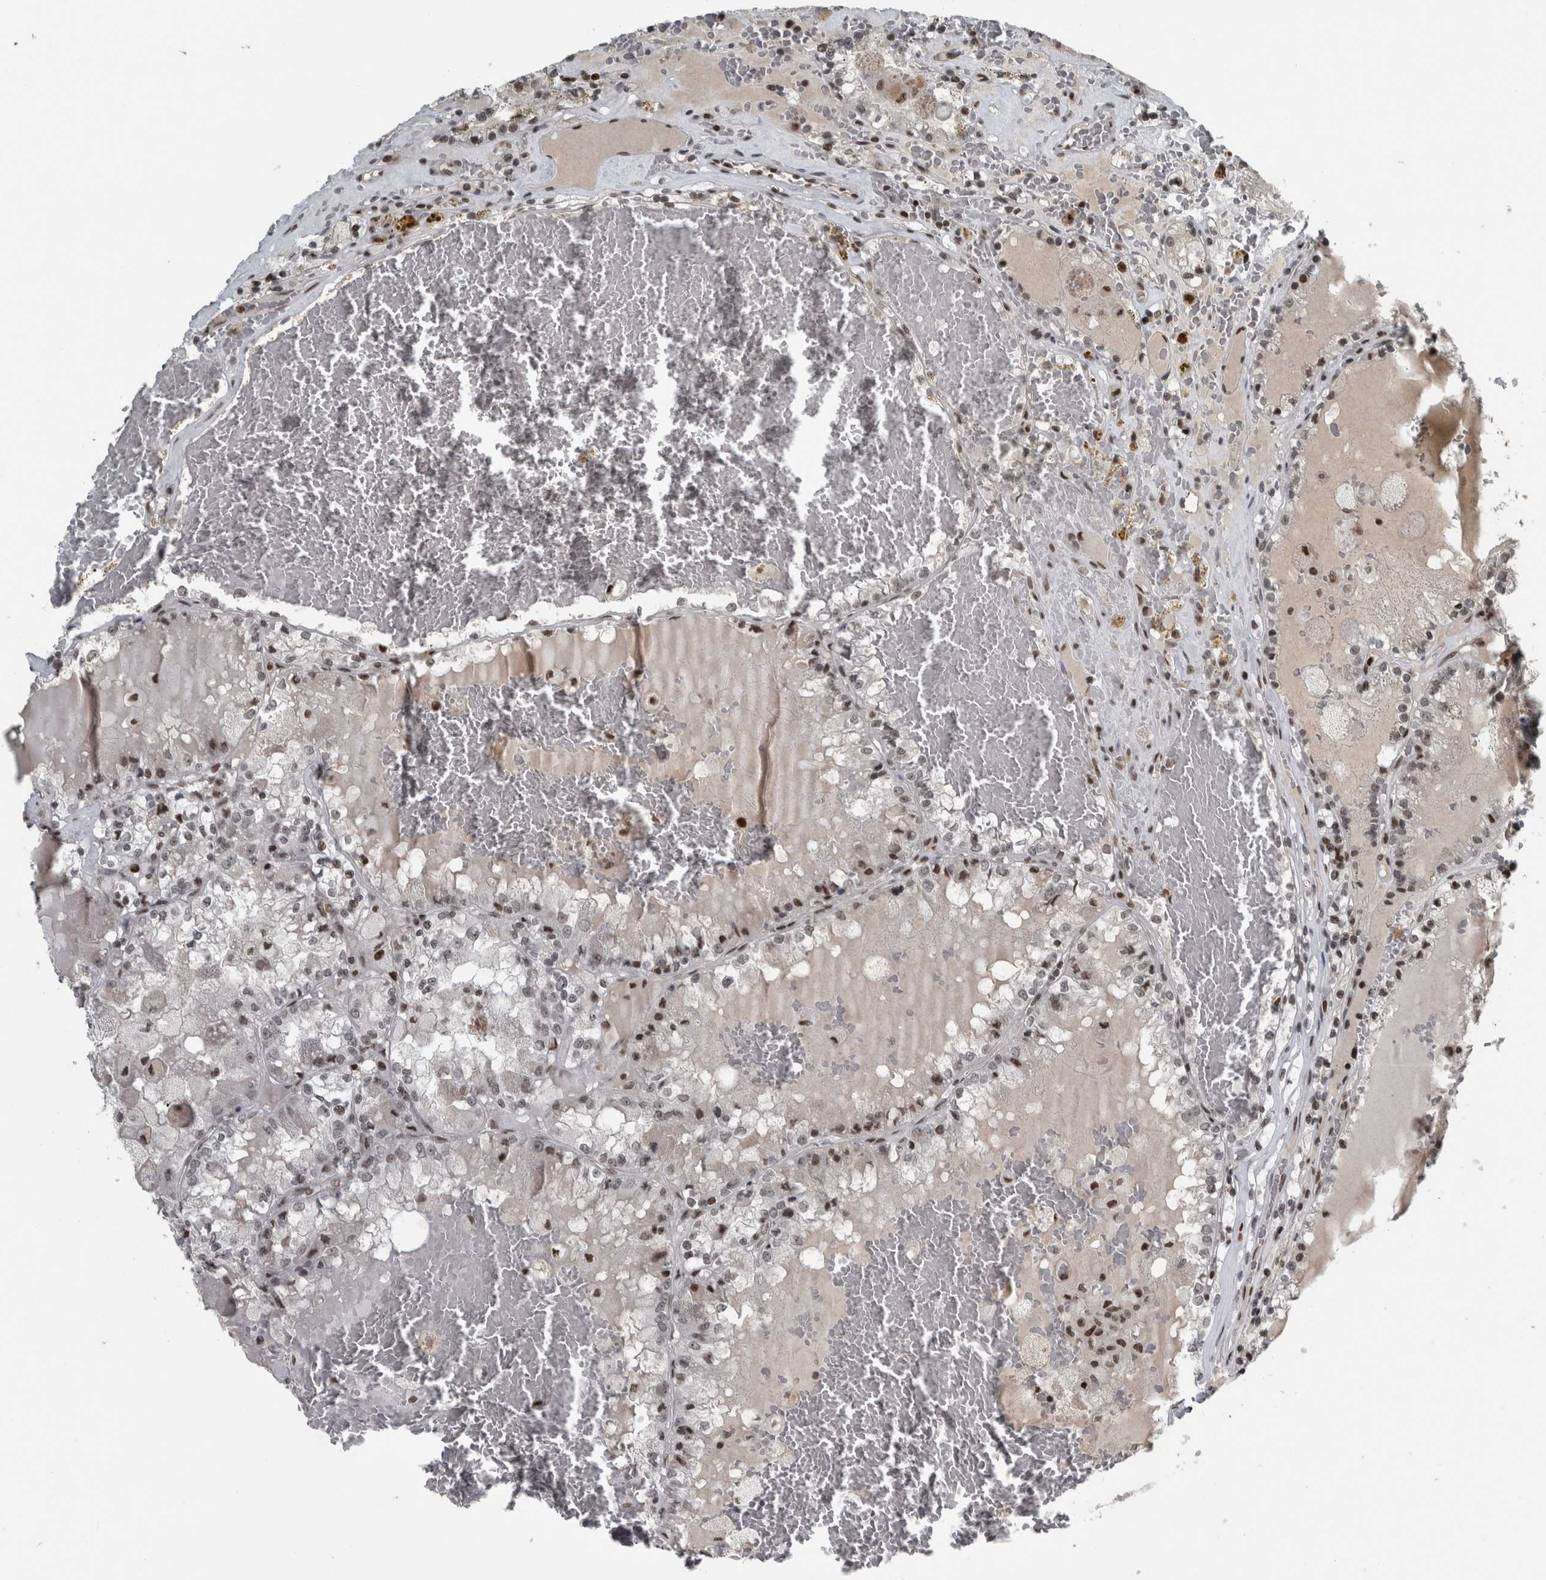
{"staining": {"intensity": "moderate", "quantity": "25%-75%", "location": "nuclear"}, "tissue": "renal cancer", "cell_type": "Tumor cells", "image_type": "cancer", "snomed": [{"axis": "morphology", "description": "Adenocarcinoma, NOS"}, {"axis": "topography", "description": "Kidney"}], "caption": "A brown stain highlights moderate nuclear positivity of a protein in human renal adenocarcinoma tumor cells.", "gene": "UNC50", "patient": {"sex": "female", "age": 56}}